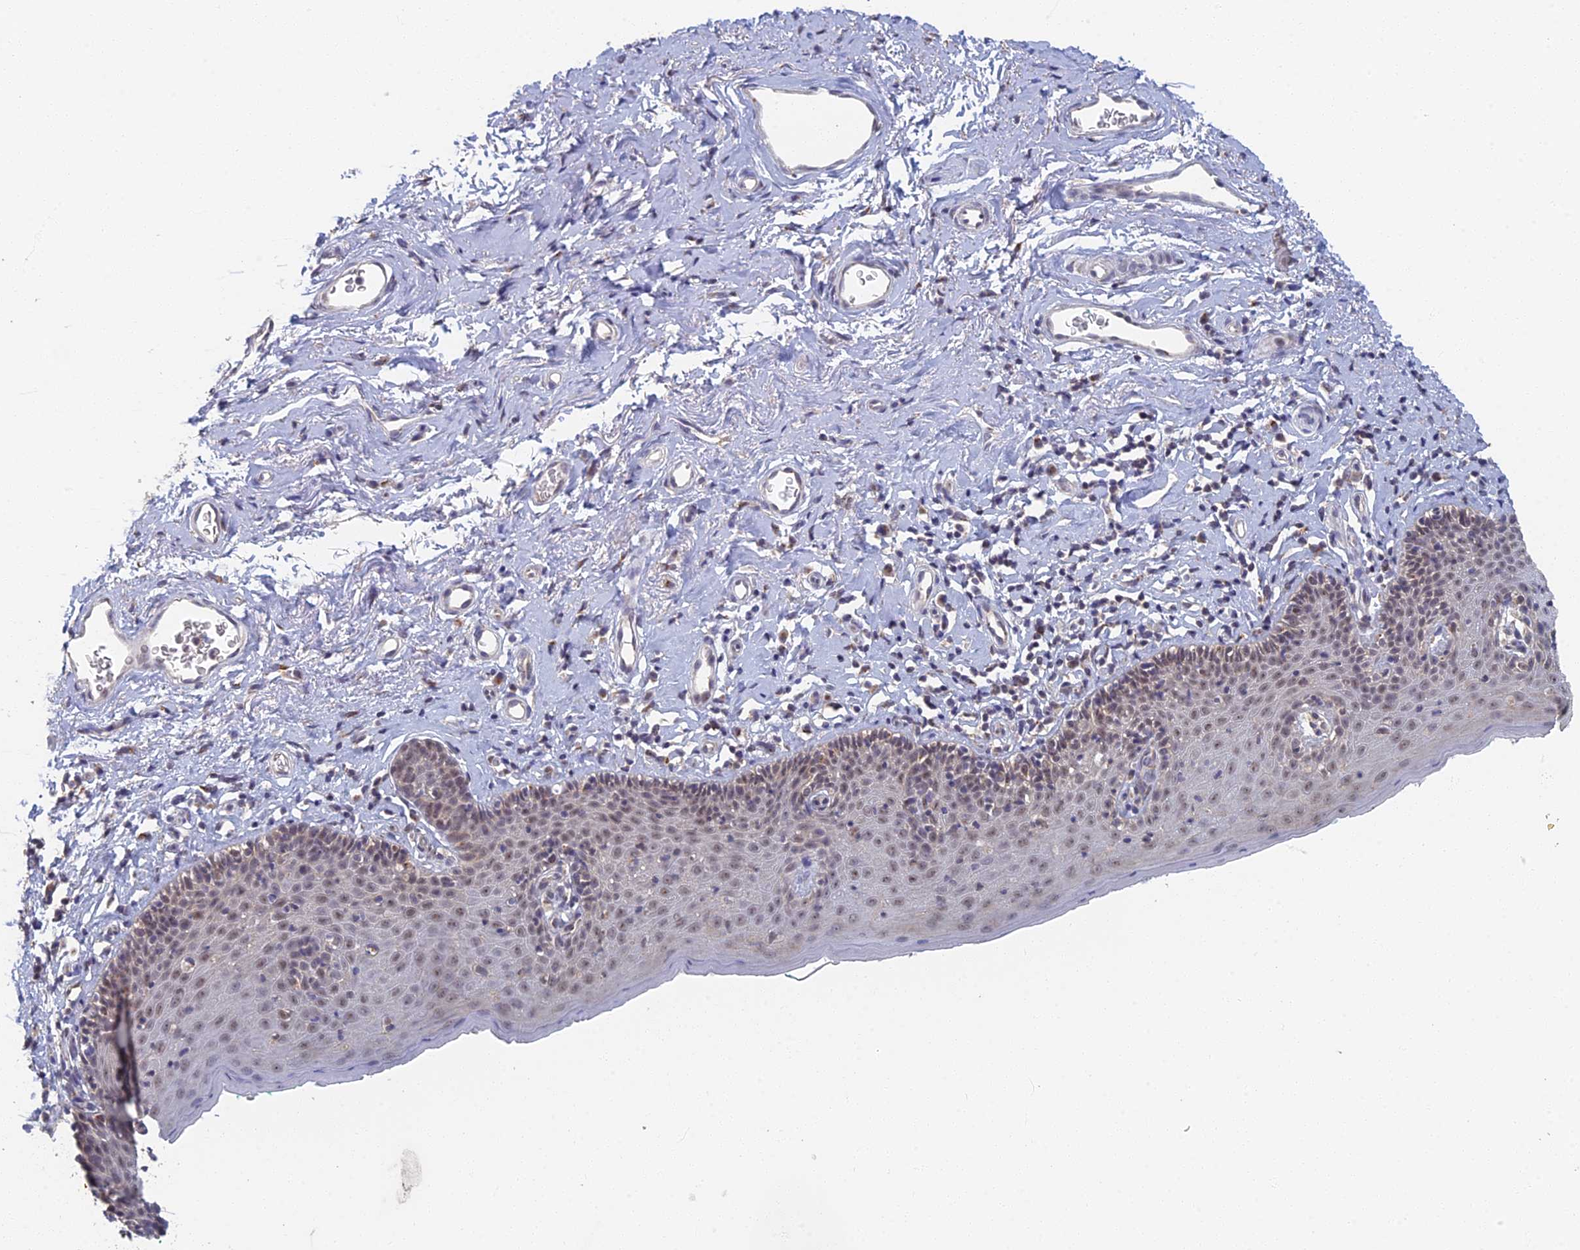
{"staining": {"intensity": "weak", "quantity": "<25%", "location": "nuclear"}, "tissue": "skin", "cell_type": "Epidermal cells", "image_type": "normal", "snomed": [{"axis": "morphology", "description": "Normal tissue, NOS"}, {"axis": "topography", "description": "Vulva"}], "caption": "Histopathology image shows no significant protein staining in epidermal cells of benign skin. (DAB (3,3'-diaminobenzidine) immunohistochemistry (IHC), high magnification).", "gene": "GPATCH1", "patient": {"sex": "female", "age": 66}}